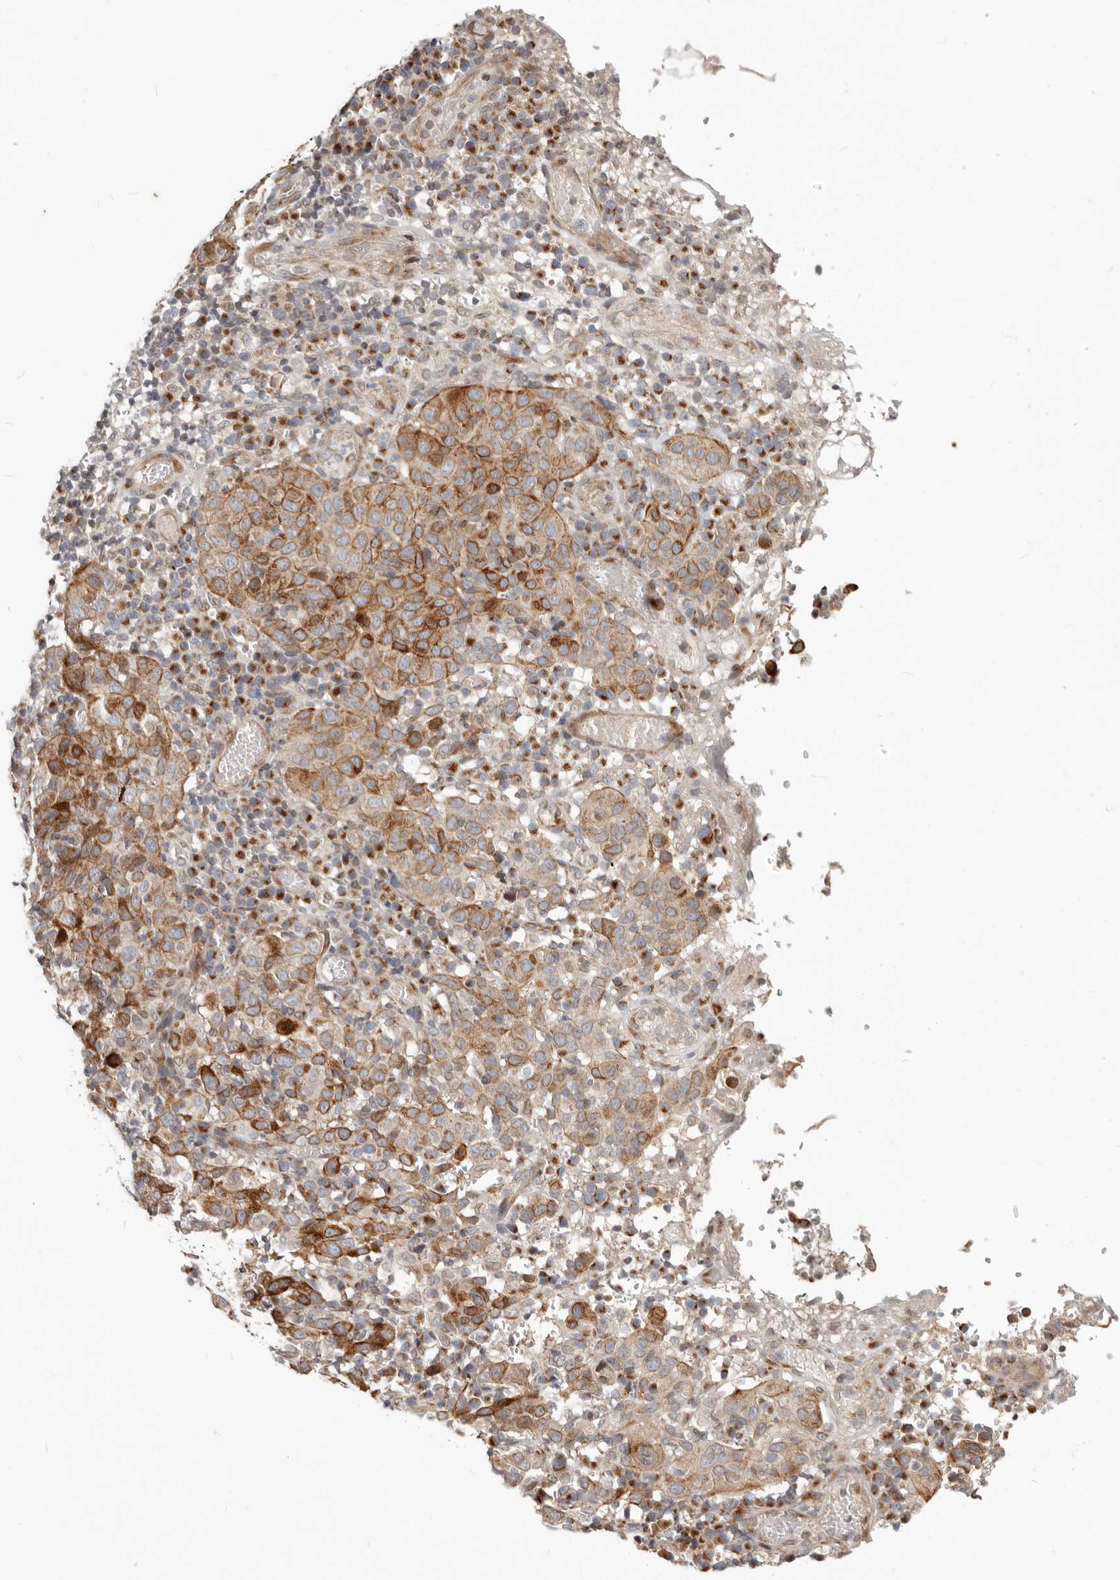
{"staining": {"intensity": "moderate", "quantity": ">75%", "location": "cytoplasmic/membranous"}, "tissue": "cervical cancer", "cell_type": "Tumor cells", "image_type": "cancer", "snomed": [{"axis": "morphology", "description": "Squamous cell carcinoma, NOS"}, {"axis": "topography", "description": "Cervix"}], "caption": "Protein staining of cervical cancer tissue displays moderate cytoplasmic/membranous positivity in approximately >75% of tumor cells.", "gene": "NPY4R", "patient": {"sex": "female", "age": 46}}